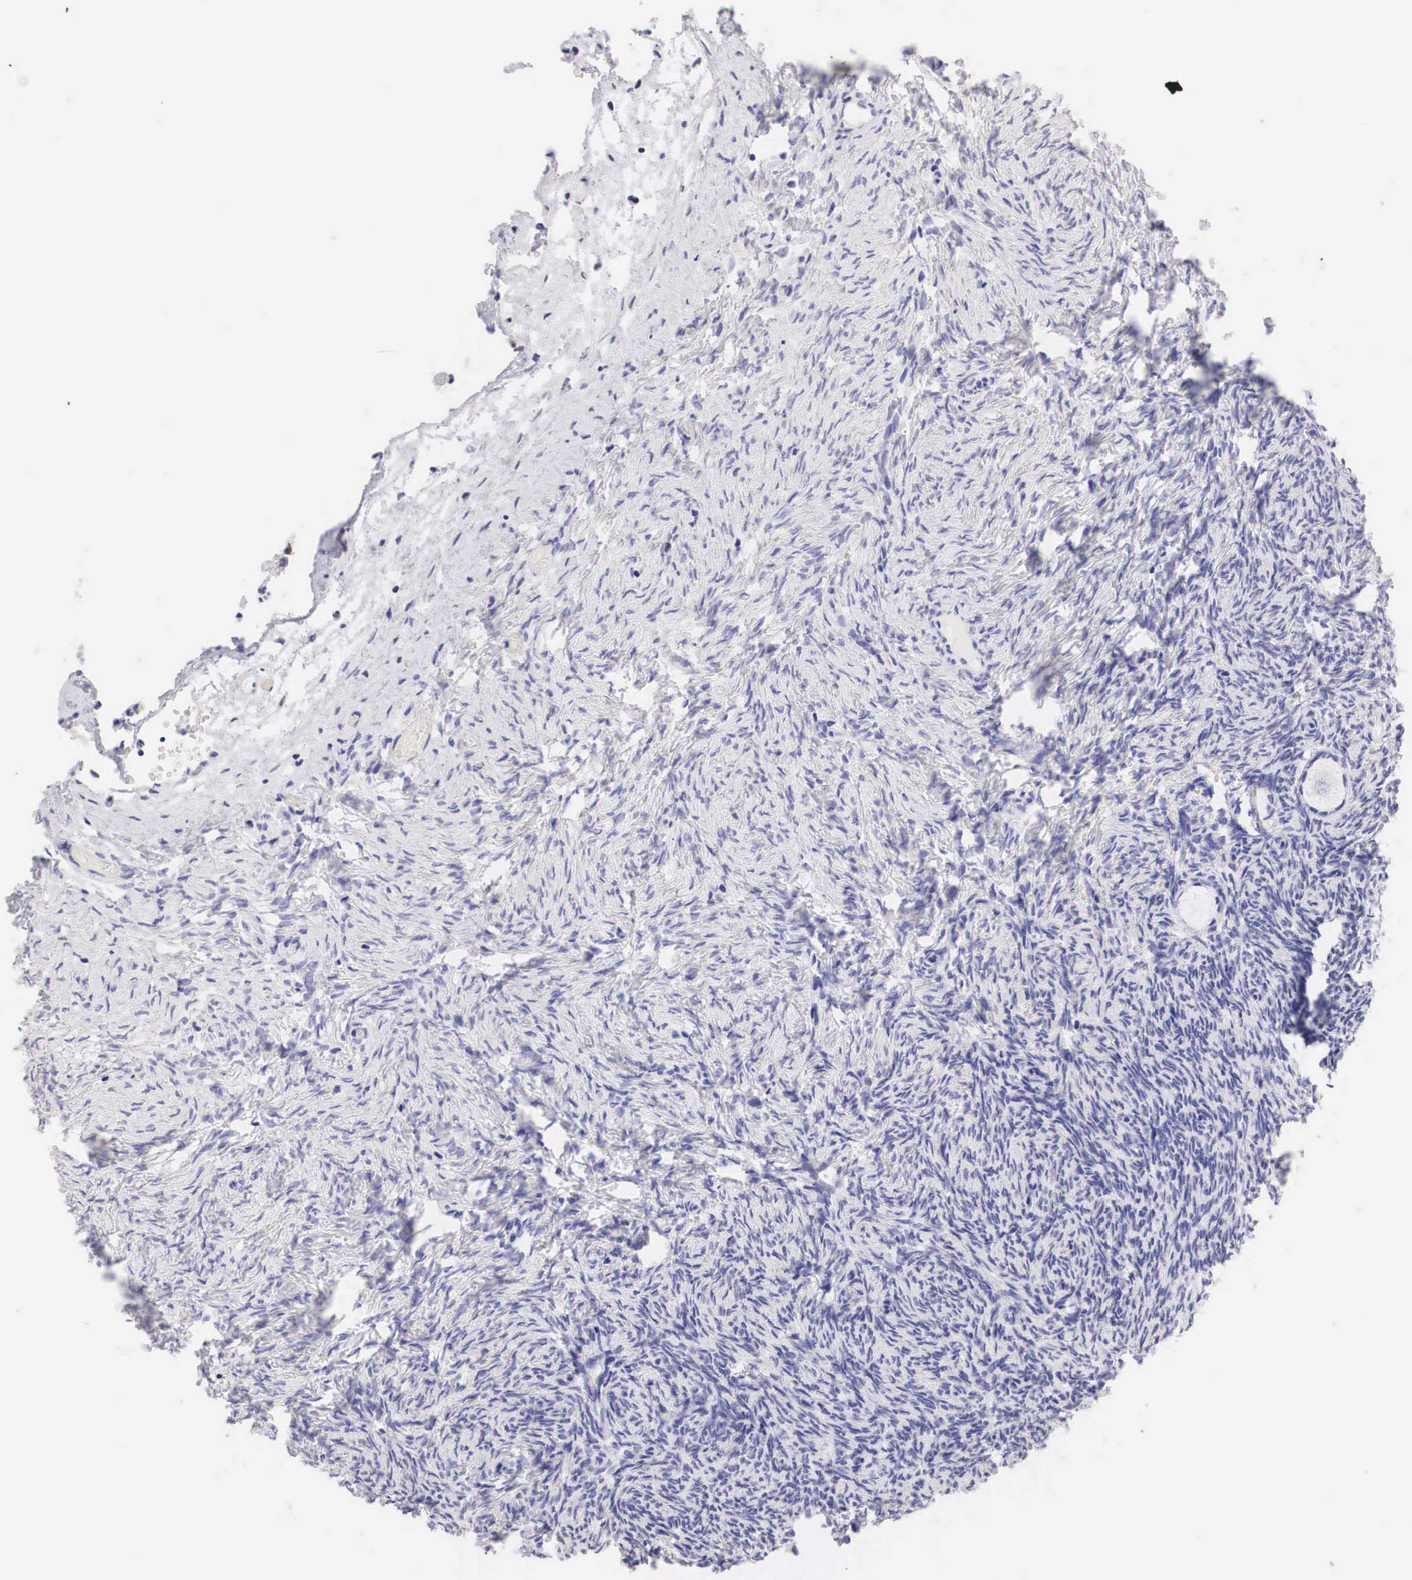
{"staining": {"intensity": "negative", "quantity": "none", "location": "none"}, "tissue": "ovary", "cell_type": "Follicle cells", "image_type": "normal", "snomed": [{"axis": "morphology", "description": "Normal tissue, NOS"}, {"axis": "topography", "description": "Ovary"}], "caption": "The image displays no staining of follicle cells in normal ovary.", "gene": "ERBB2", "patient": {"sex": "female", "age": 32}}